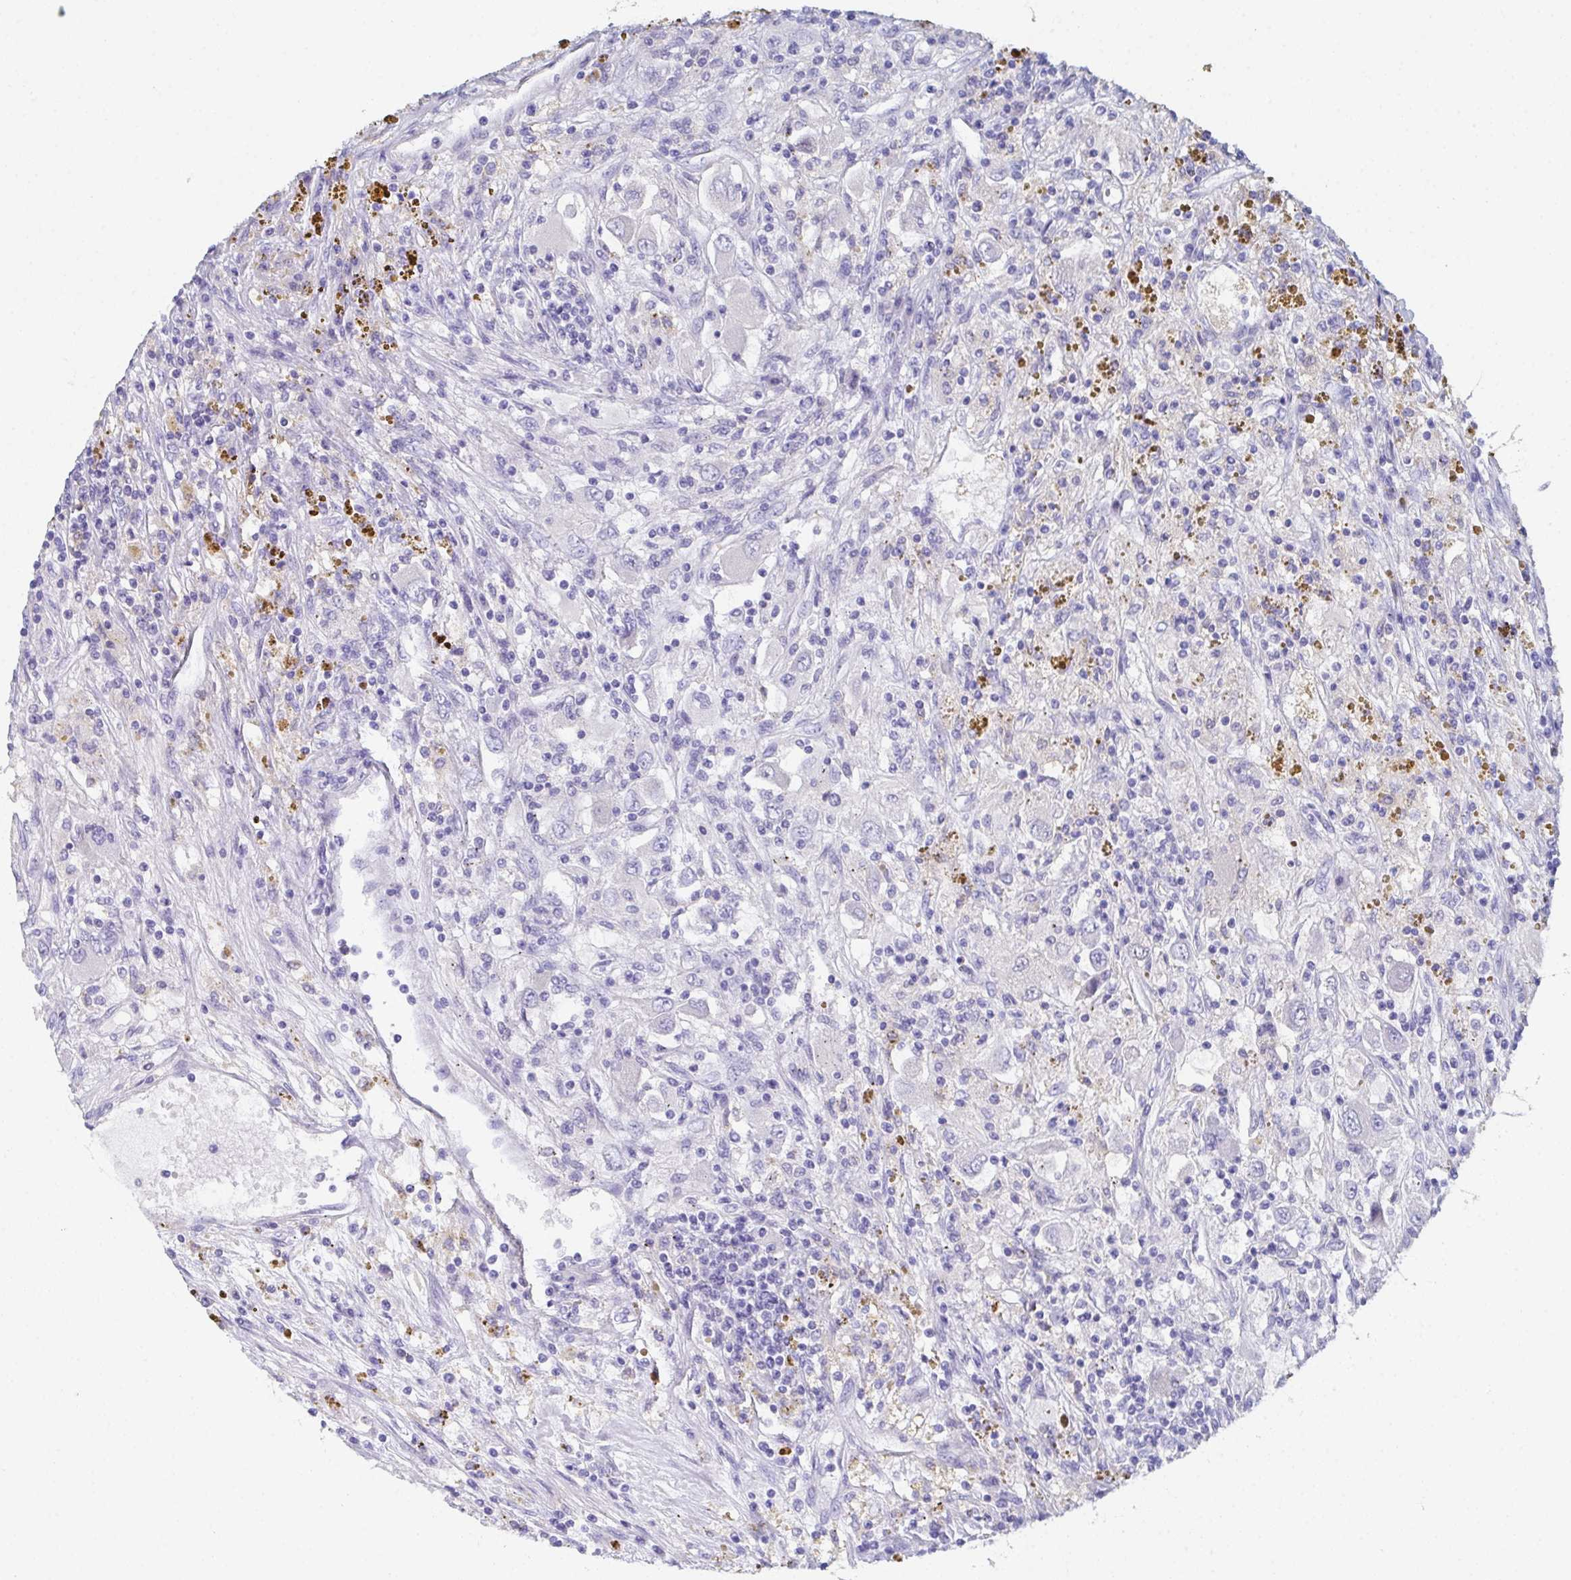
{"staining": {"intensity": "negative", "quantity": "none", "location": "none"}, "tissue": "renal cancer", "cell_type": "Tumor cells", "image_type": "cancer", "snomed": [{"axis": "morphology", "description": "Adenocarcinoma, NOS"}, {"axis": "topography", "description": "Kidney"}], "caption": "IHC micrograph of neoplastic tissue: renal cancer stained with DAB (3,3'-diaminobenzidine) shows no significant protein expression in tumor cells.", "gene": "SSC4D", "patient": {"sex": "female", "age": 67}}